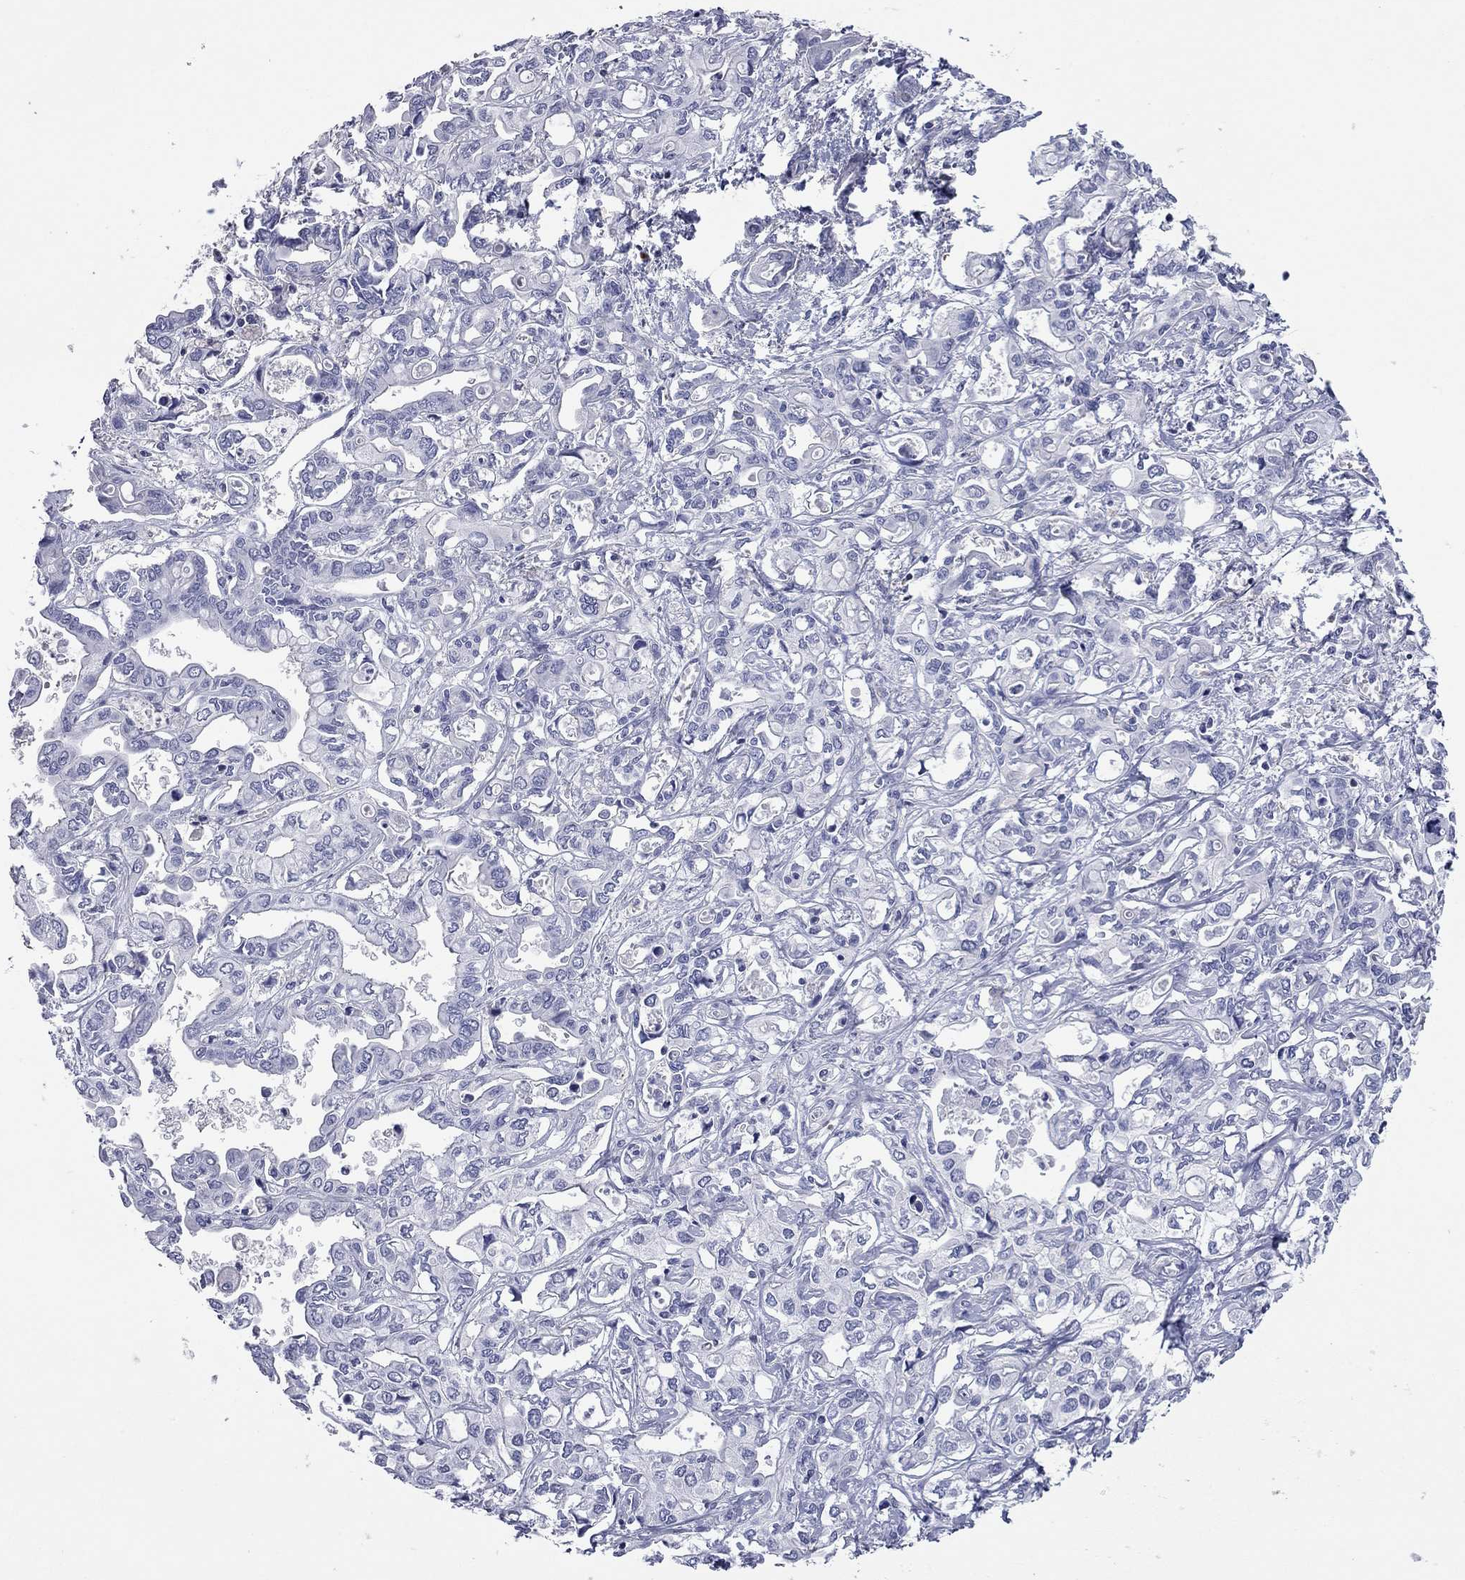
{"staining": {"intensity": "negative", "quantity": "none", "location": "none"}, "tissue": "liver cancer", "cell_type": "Tumor cells", "image_type": "cancer", "snomed": [{"axis": "morphology", "description": "Cholangiocarcinoma"}, {"axis": "topography", "description": "Liver"}], "caption": "Human liver cancer (cholangiocarcinoma) stained for a protein using immunohistochemistry shows no expression in tumor cells.", "gene": "ACTL7B", "patient": {"sex": "female", "age": 64}}